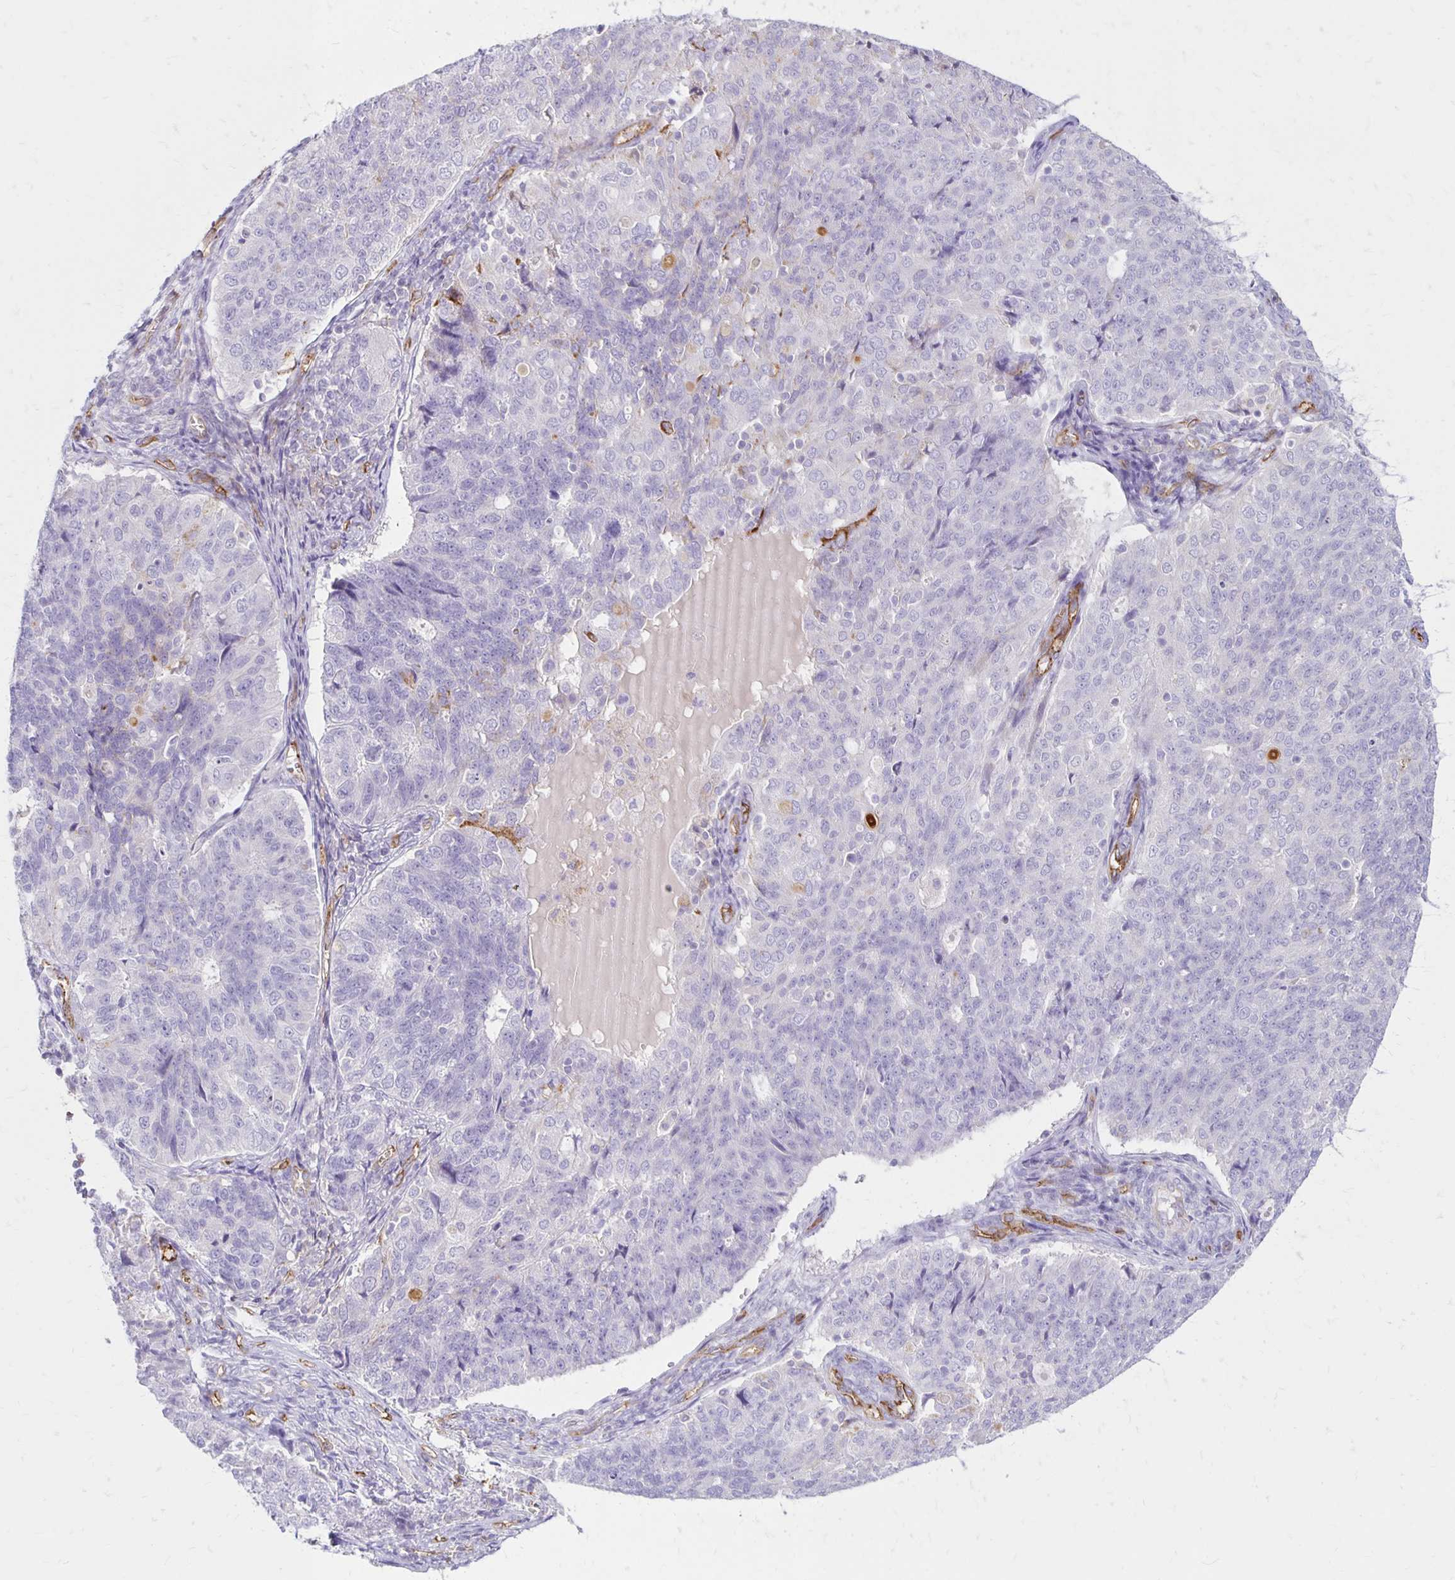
{"staining": {"intensity": "negative", "quantity": "none", "location": "none"}, "tissue": "endometrial cancer", "cell_type": "Tumor cells", "image_type": "cancer", "snomed": [{"axis": "morphology", "description": "Adenocarcinoma, NOS"}, {"axis": "topography", "description": "Endometrium"}], "caption": "Immunohistochemistry of endometrial cancer reveals no expression in tumor cells.", "gene": "TTYH1", "patient": {"sex": "female", "age": 43}}